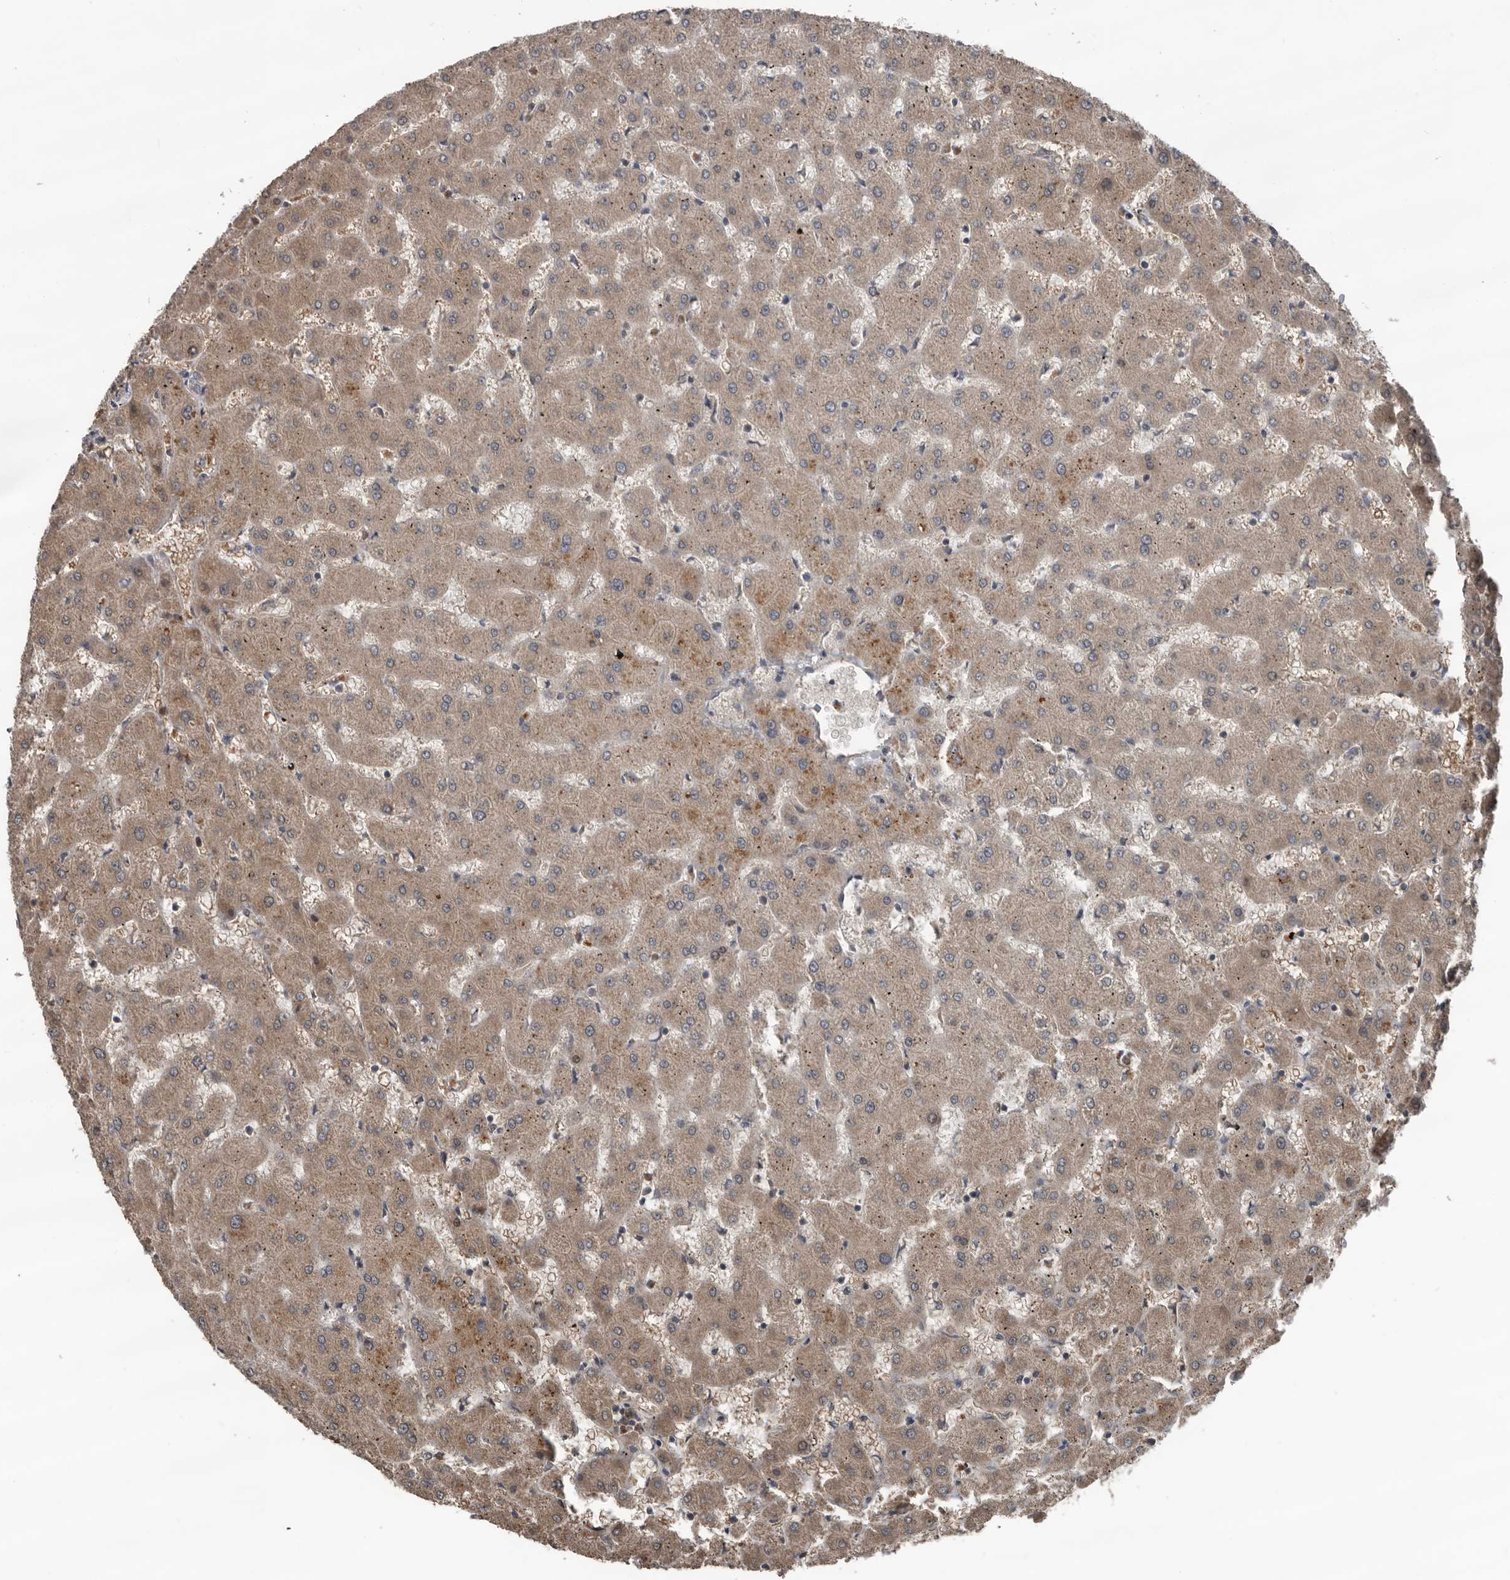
{"staining": {"intensity": "weak", "quantity": "25%-75%", "location": "cytoplasmic/membranous"}, "tissue": "liver", "cell_type": "Cholangiocytes", "image_type": "normal", "snomed": [{"axis": "morphology", "description": "Normal tissue, NOS"}, {"axis": "topography", "description": "Liver"}], "caption": "Immunohistochemistry photomicrograph of unremarkable liver: human liver stained using immunohistochemistry (IHC) exhibits low levels of weak protein expression localized specifically in the cytoplasmic/membranous of cholangiocytes, appearing as a cytoplasmic/membranous brown color.", "gene": "DNAJB4", "patient": {"sex": "female", "age": 63}}